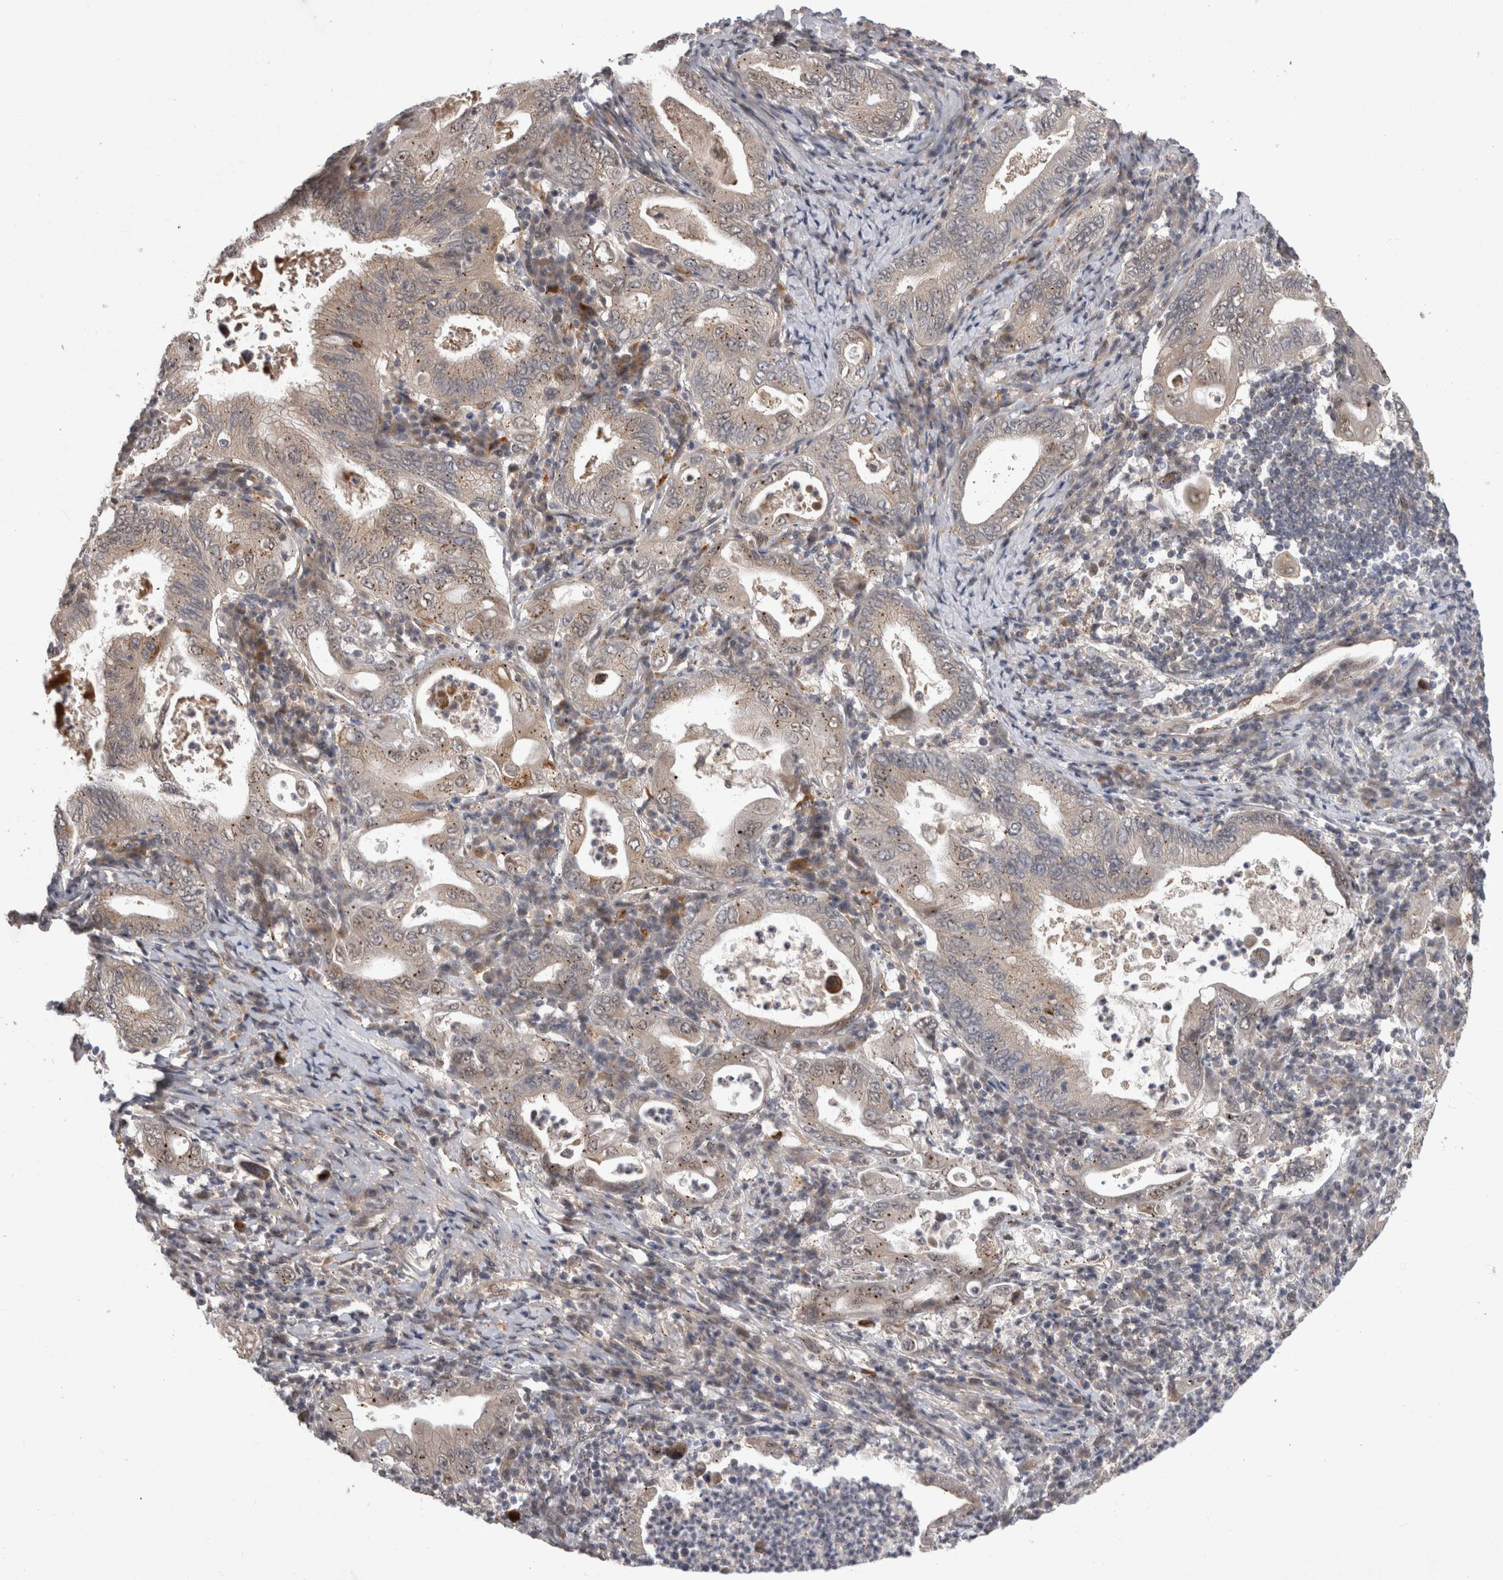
{"staining": {"intensity": "weak", "quantity": "25%-75%", "location": "cytoplasmic/membranous,nuclear"}, "tissue": "stomach cancer", "cell_type": "Tumor cells", "image_type": "cancer", "snomed": [{"axis": "morphology", "description": "Normal tissue, NOS"}, {"axis": "morphology", "description": "Adenocarcinoma, NOS"}, {"axis": "topography", "description": "Esophagus"}, {"axis": "topography", "description": "Stomach, upper"}, {"axis": "topography", "description": "Peripheral nerve tissue"}], "caption": "Immunohistochemistry of stomach cancer (adenocarcinoma) demonstrates low levels of weak cytoplasmic/membranous and nuclear expression in about 25%-75% of tumor cells.", "gene": "MTBP", "patient": {"sex": "male", "age": 62}}